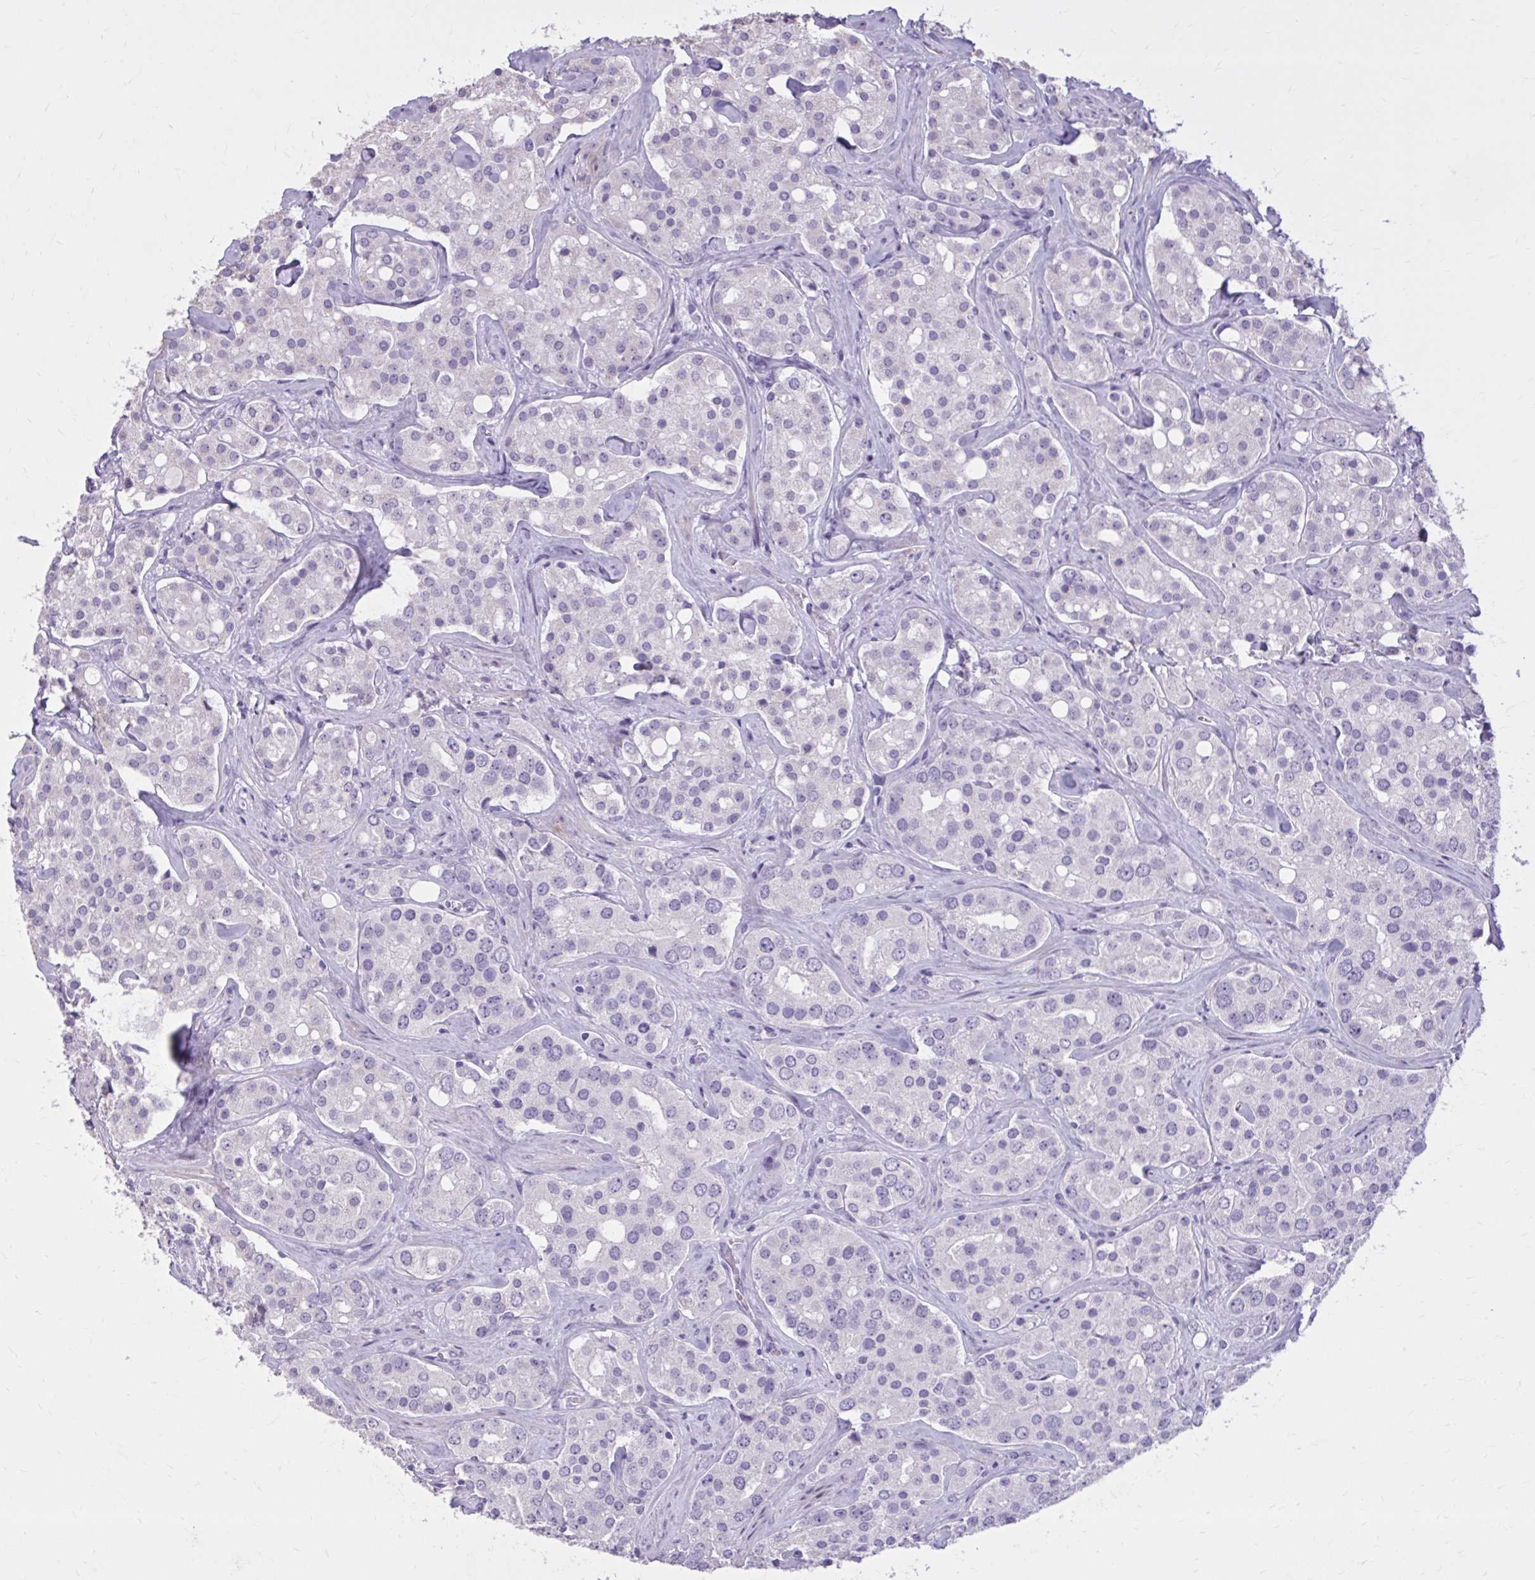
{"staining": {"intensity": "negative", "quantity": "none", "location": "none"}, "tissue": "prostate cancer", "cell_type": "Tumor cells", "image_type": "cancer", "snomed": [{"axis": "morphology", "description": "Adenocarcinoma, High grade"}, {"axis": "topography", "description": "Prostate"}], "caption": "The image shows no staining of tumor cells in prostate high-grade adenocarcinoma. (DAB immunohistochemistry with hematoxylin counter stain).", "gene": "OR4B1", "patient": {"sex": "male", "age": 67}}